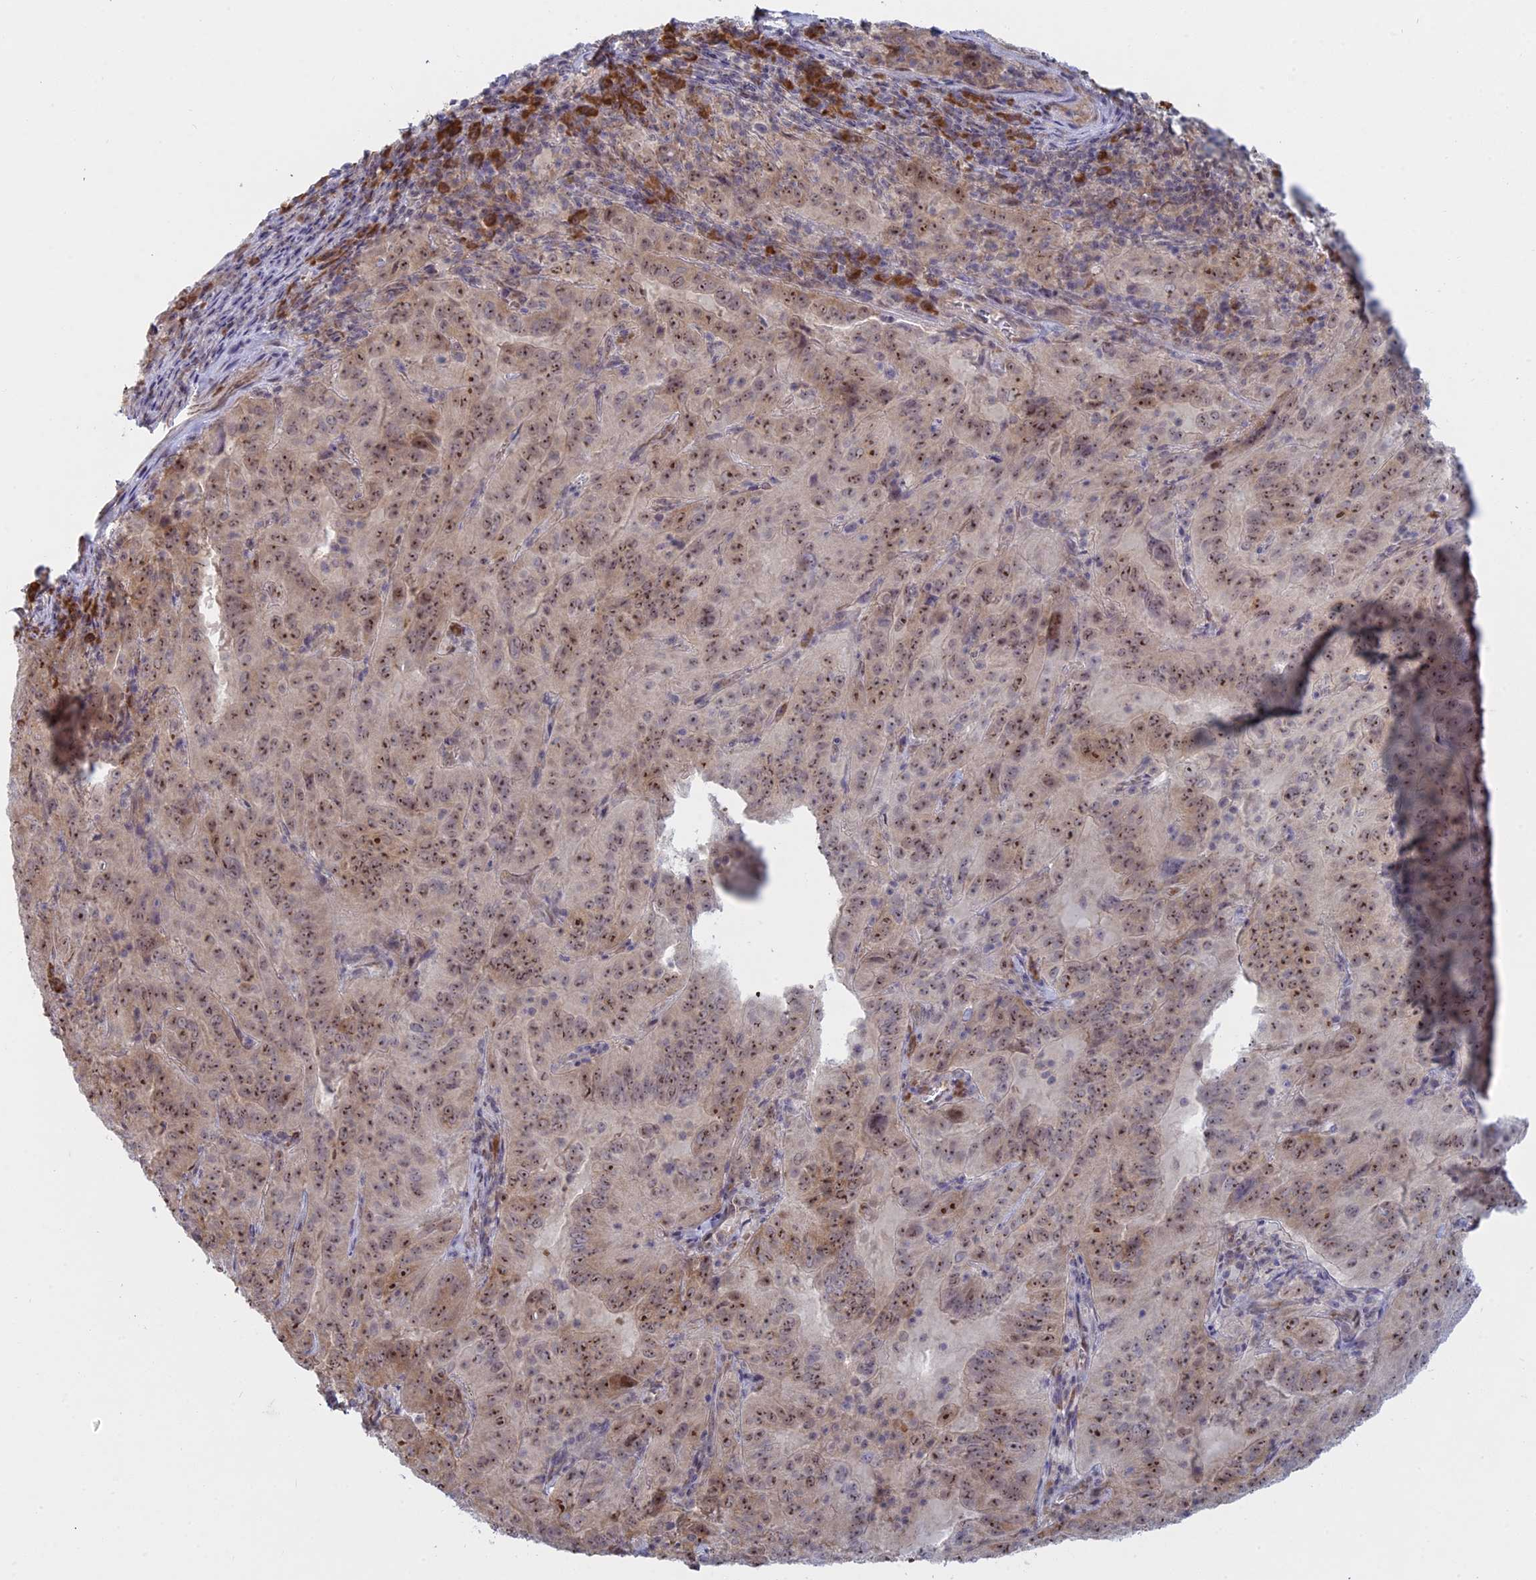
{"staining": {"intensity": "moderate", "quantity": ">75%", "location": "nuclear"}, "tissue": "pancreatic cancer", "cell_type": "Tumor cells", "image_type": "cancer", "snomed": [{"axis": "morphology", "description": "Adenocarcinoma, NOS"}, {"axis": "topography", "description": "Pancreas"}], "caption": "This photomicrograph reveals immunohistochemistry staining of pancreatic adenocarcinoma, with medium moderate nuclear staining in about >75% of tumor cells.", "gene": "RPS19BP1", "patient": {"sex": "male", "age": 63}}